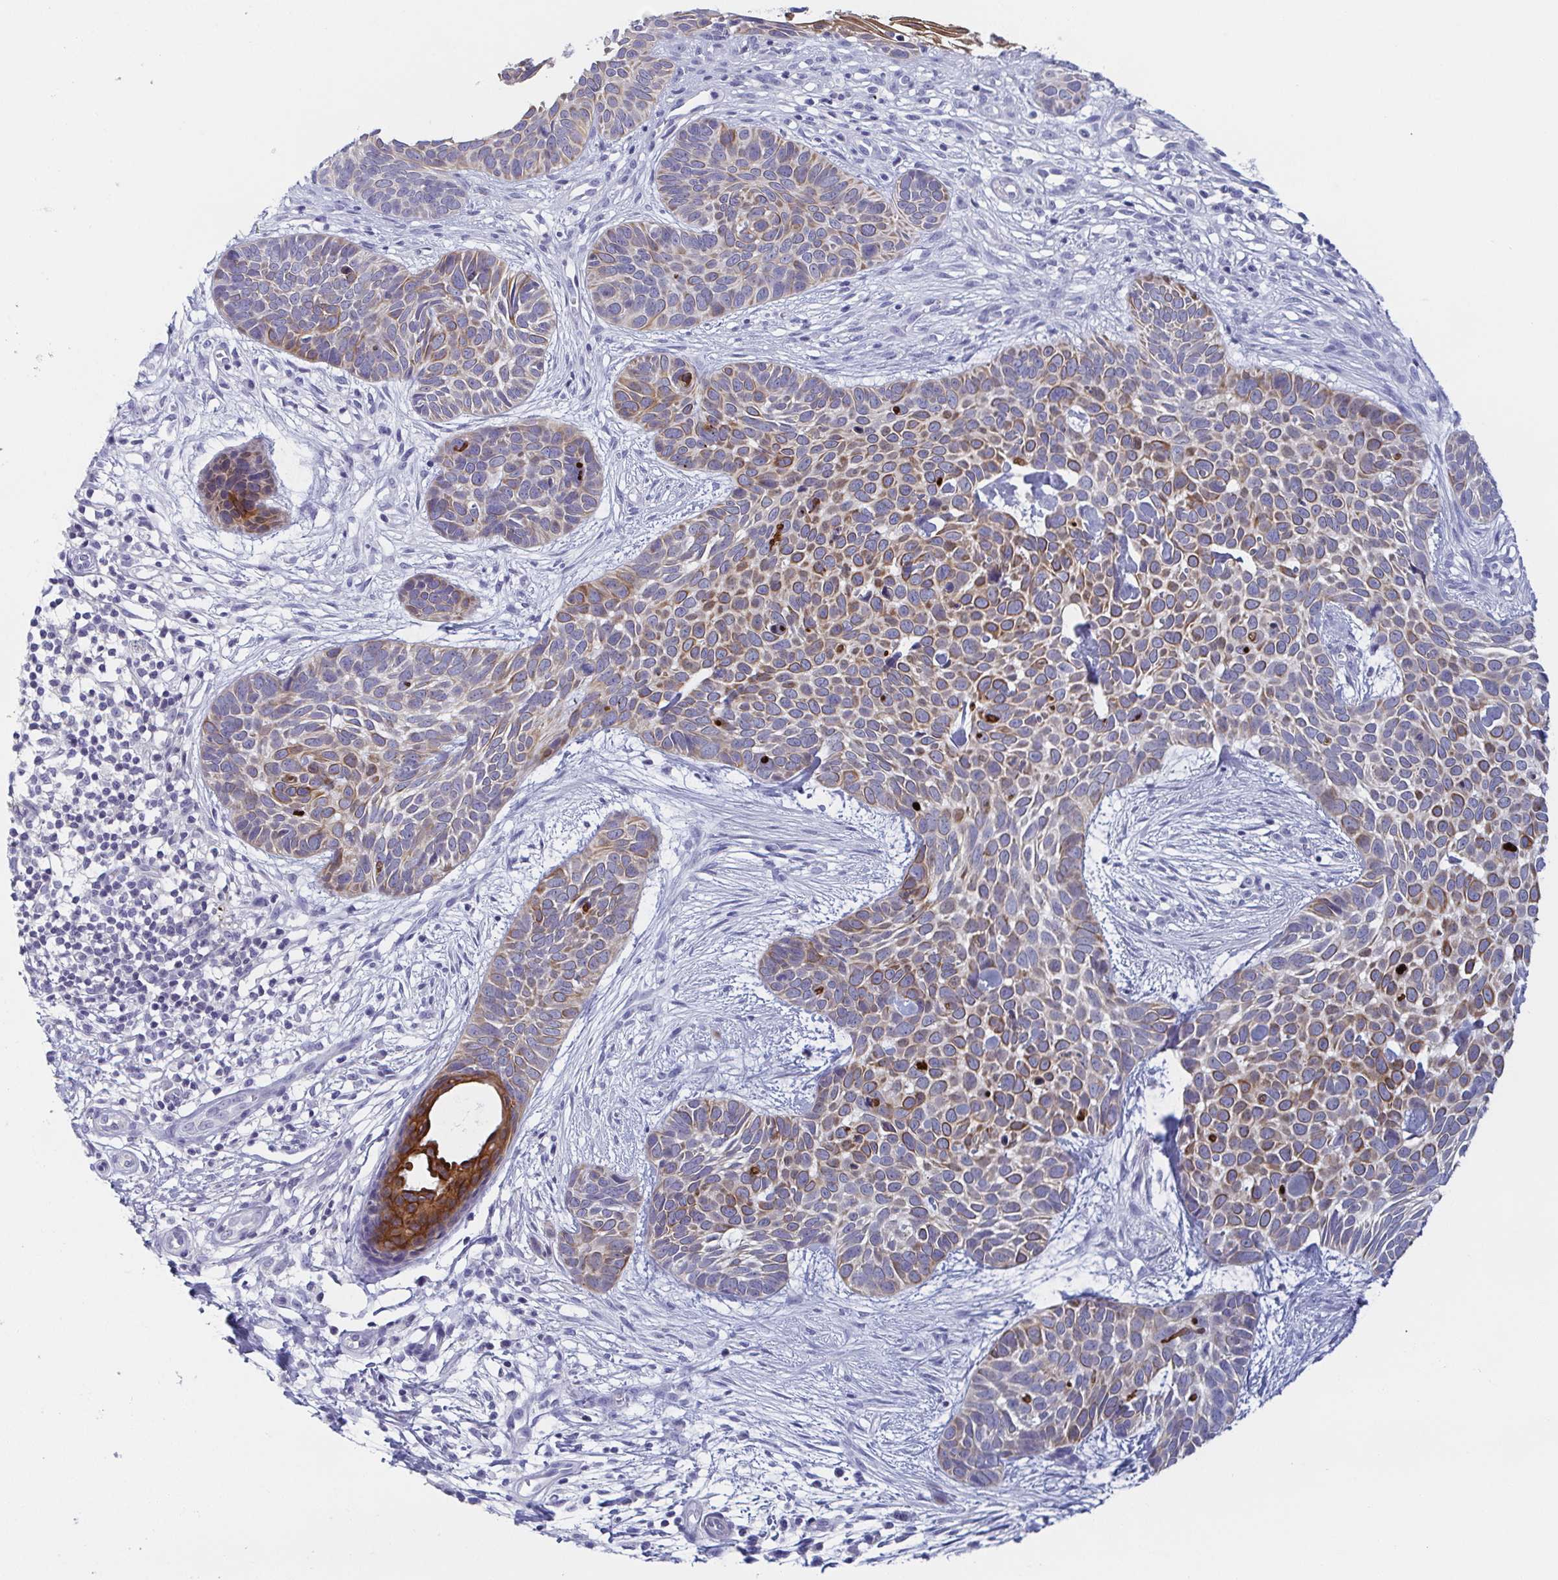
{"staining": {"intensity": "moderate", "quantity": "25%-75%", "location": "cytoplasmic/membranous"}, "tissue": "skin cancer", "cell_type": "Tumor cells", "image_type": "cancer", "snomed": [{"axis": "morphology", "description": "Basal cell carcinoma"}, {"axis": "topography", "description": "Skin"}], "caption": "Human skin basal cell carcinoma stained for a protein (brown) demonstrates moderate cytoplasmic/membranous positive staining in approximately 25%-75% of tumor cells.", "gene": "RHOV", "patient": {"sex": "male", "age": 69}}